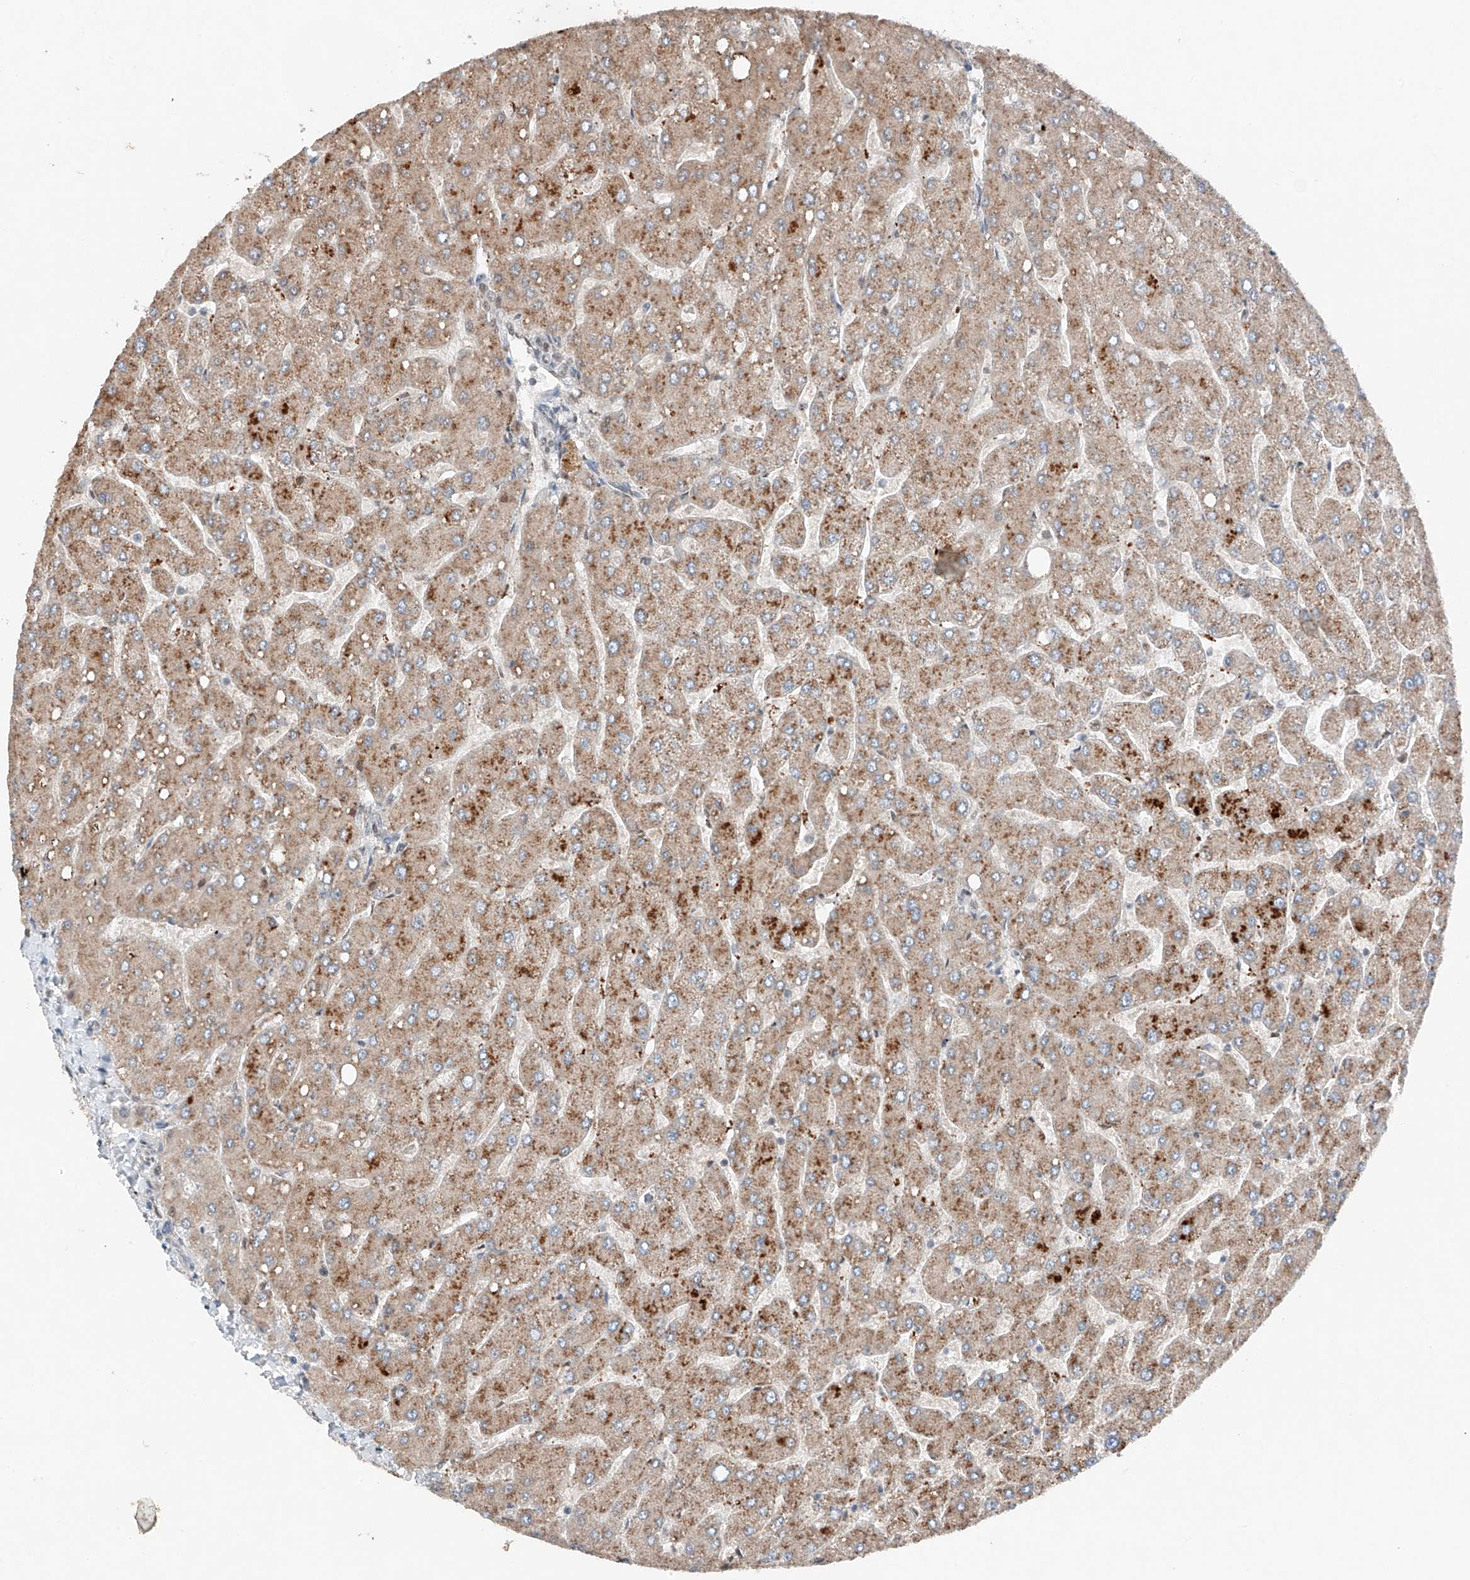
{"staining": {"intensity": "negative", "quantity": "none", "location": "none"}, "tissue": "liver", "cell_type": "Cholangiocytes", "image_type": "normal", "snomed": [{"axis": "morphology", "description": "Normal tissue, NOS"}, {"axis": "topography", "description": "Liver"}], "caption": "Cholangiocytes show no significant expression in normal liver. (Stains: DAB immunohistochemistry with hematoxylin counter stain, Microscopy: brightfield microscopy at high magnification).", "gene": "TBX4", "patient": {"sex": "male", "age": 55}}